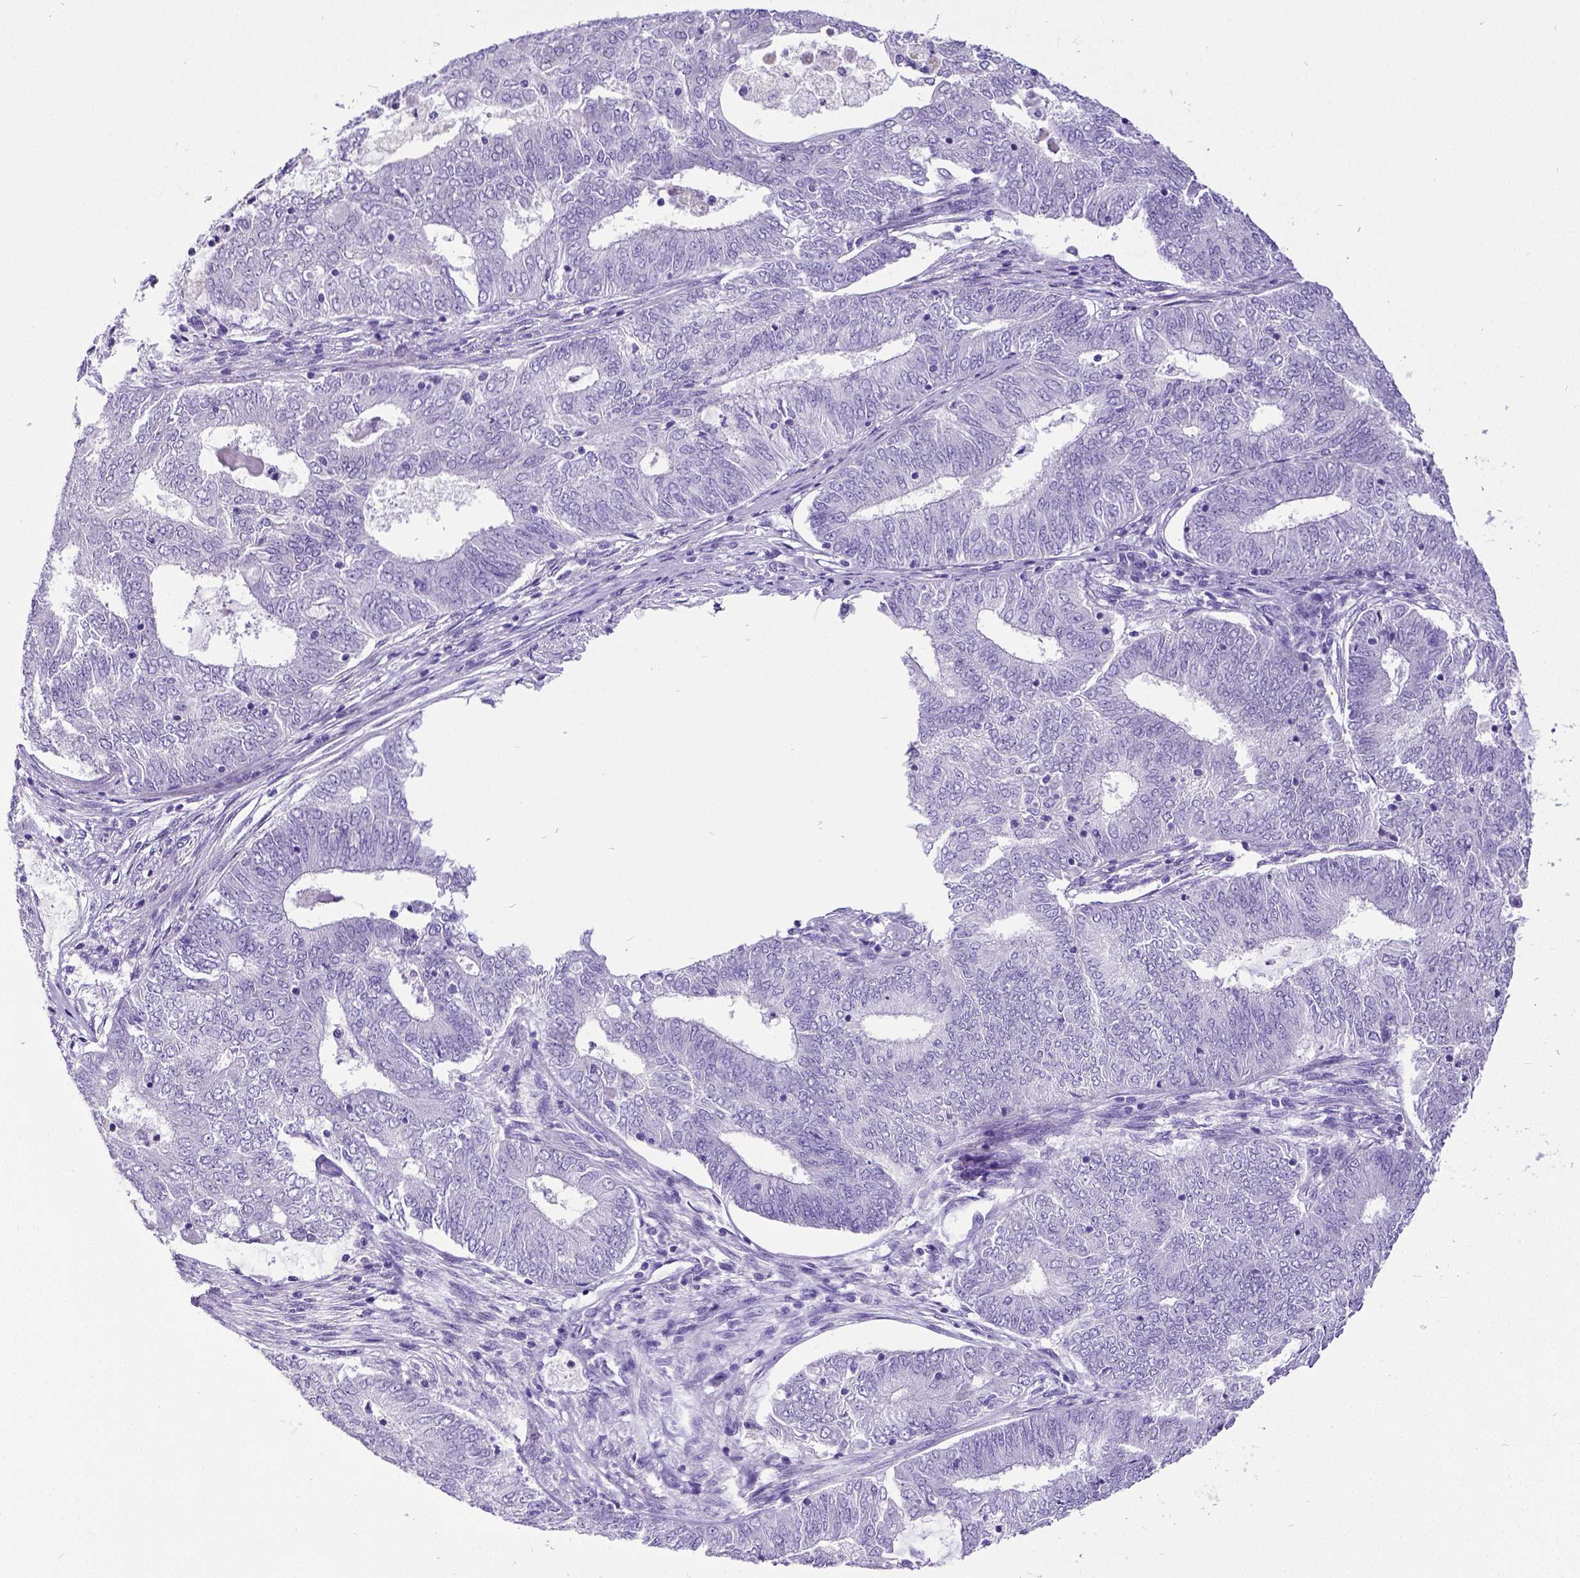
{"staining": {"intensity": "negative", "quantity": "none", "location": "none"}, "tissue": "endometrial cancer", "cell_type": "Tumor cells", "image_type": "cancer", "snomed": [{"axis": "morphology", "description": "Adenocarcinoma, NOS"}, {"axis": "topography", "description": "Endometrium"}], "caption": "This is an immunohistochemistry (IHC) image of adenocarcinoma (endometrial). There is no positivity in tumor cells.", "gene": "SATB2", "patient": {"sex": "female", "age": 62}}